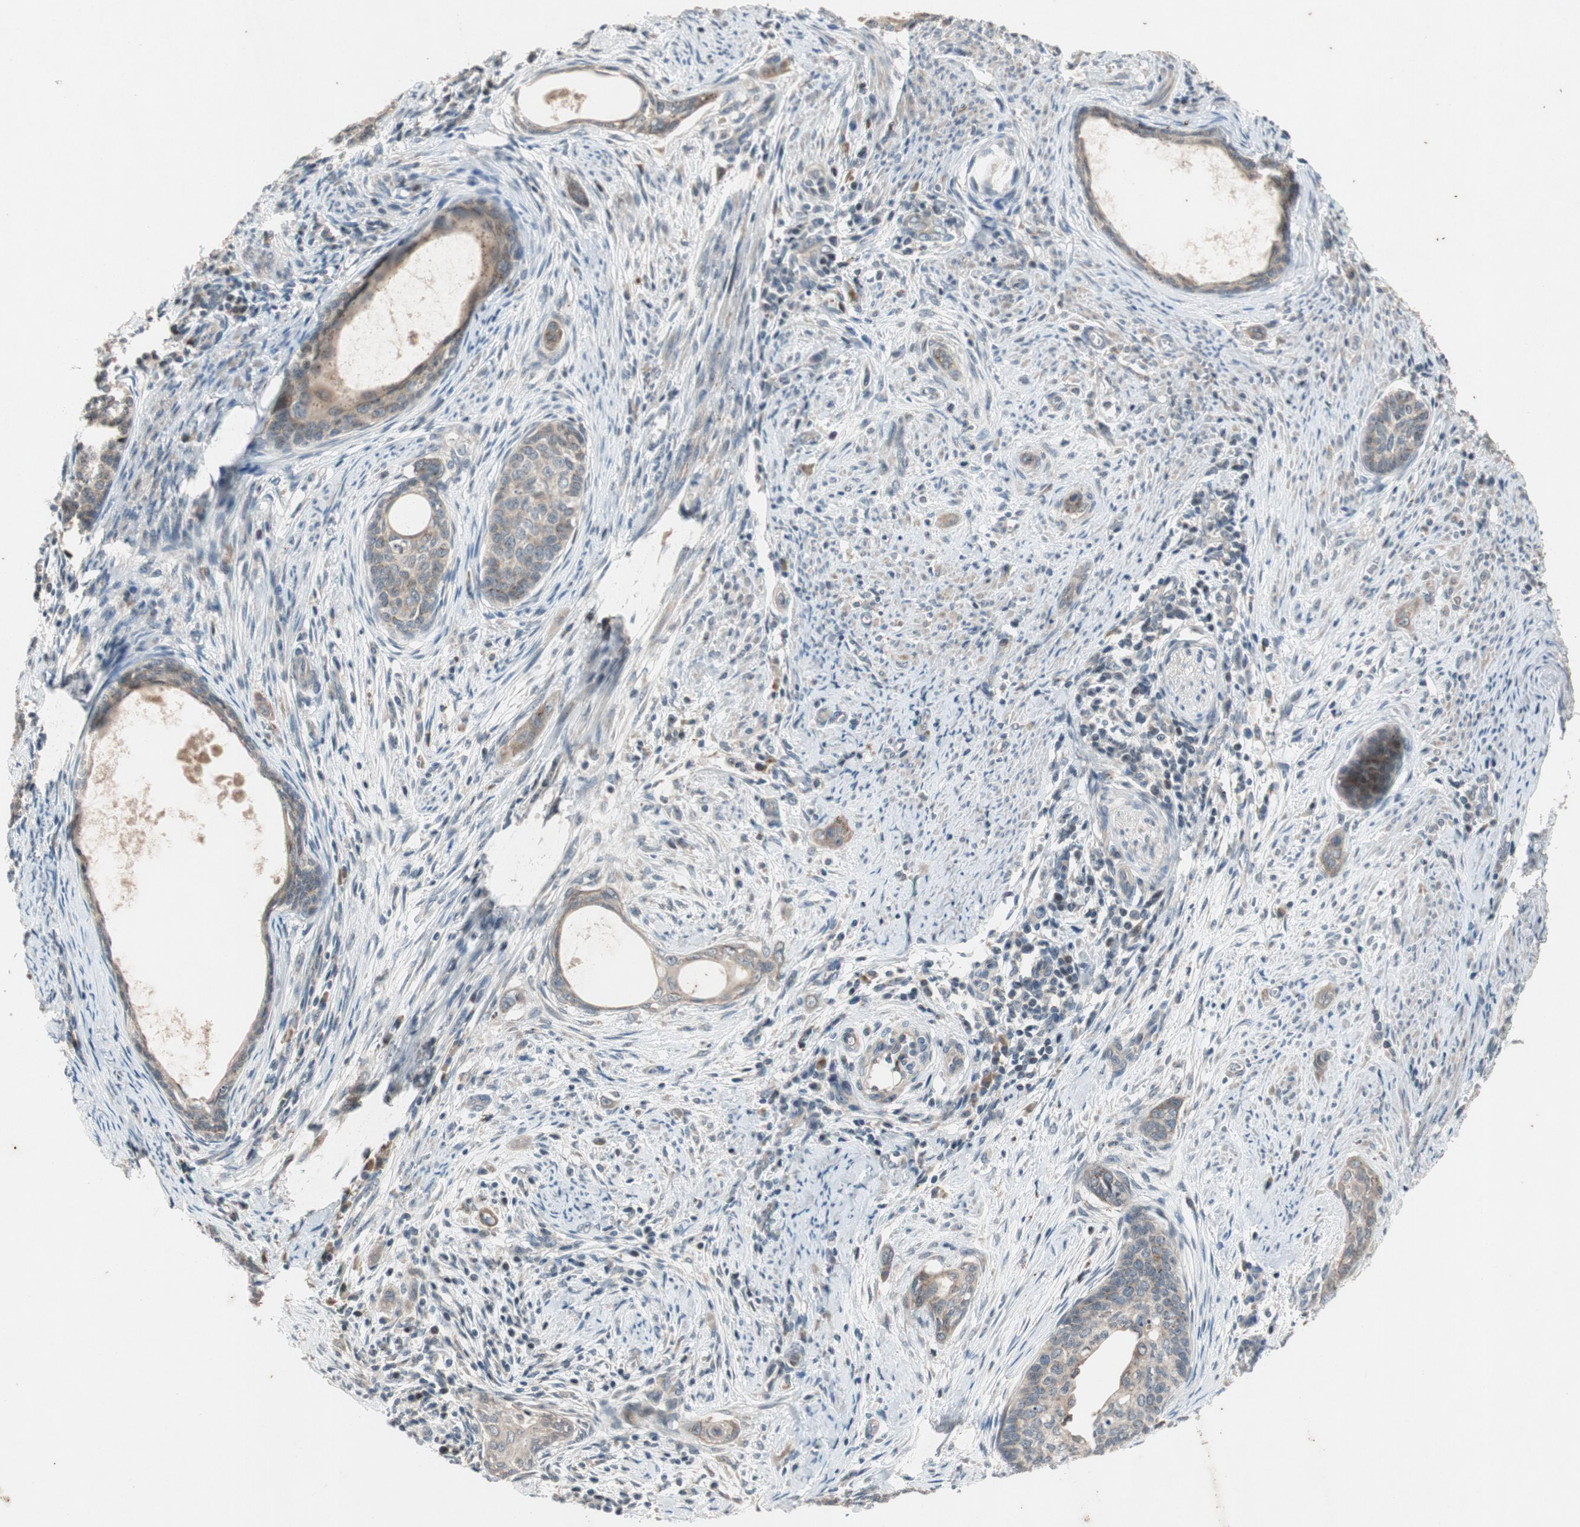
{"staining": {"intensity": "weak", "quantity": ">75%", "location": "cytoplasmic/membranous"}, "tissue": "cervical cancer", "cell_type": "Tumor cells", "image_type": "cancer", "snomed": [{"axis": "morphology", "description": "Squamous cell carcinoma, NOS"}, {"axis": "topography", "description": "Cervix"}], "caption": "Immunohistochemistry (IHC) of cervical squamous cell carcinoma shows low levels of weak cytoplasmic/membranous expression in approximately >75% of tumor cells. The staining was performed using DAB (3,3'-diaminobenzidine), with brown indicating positive protein expression. Nuclei are stained blue with hematoxylin.", "gene": "ATP2C1", "patient": {"sex": "female", "age": 33}}